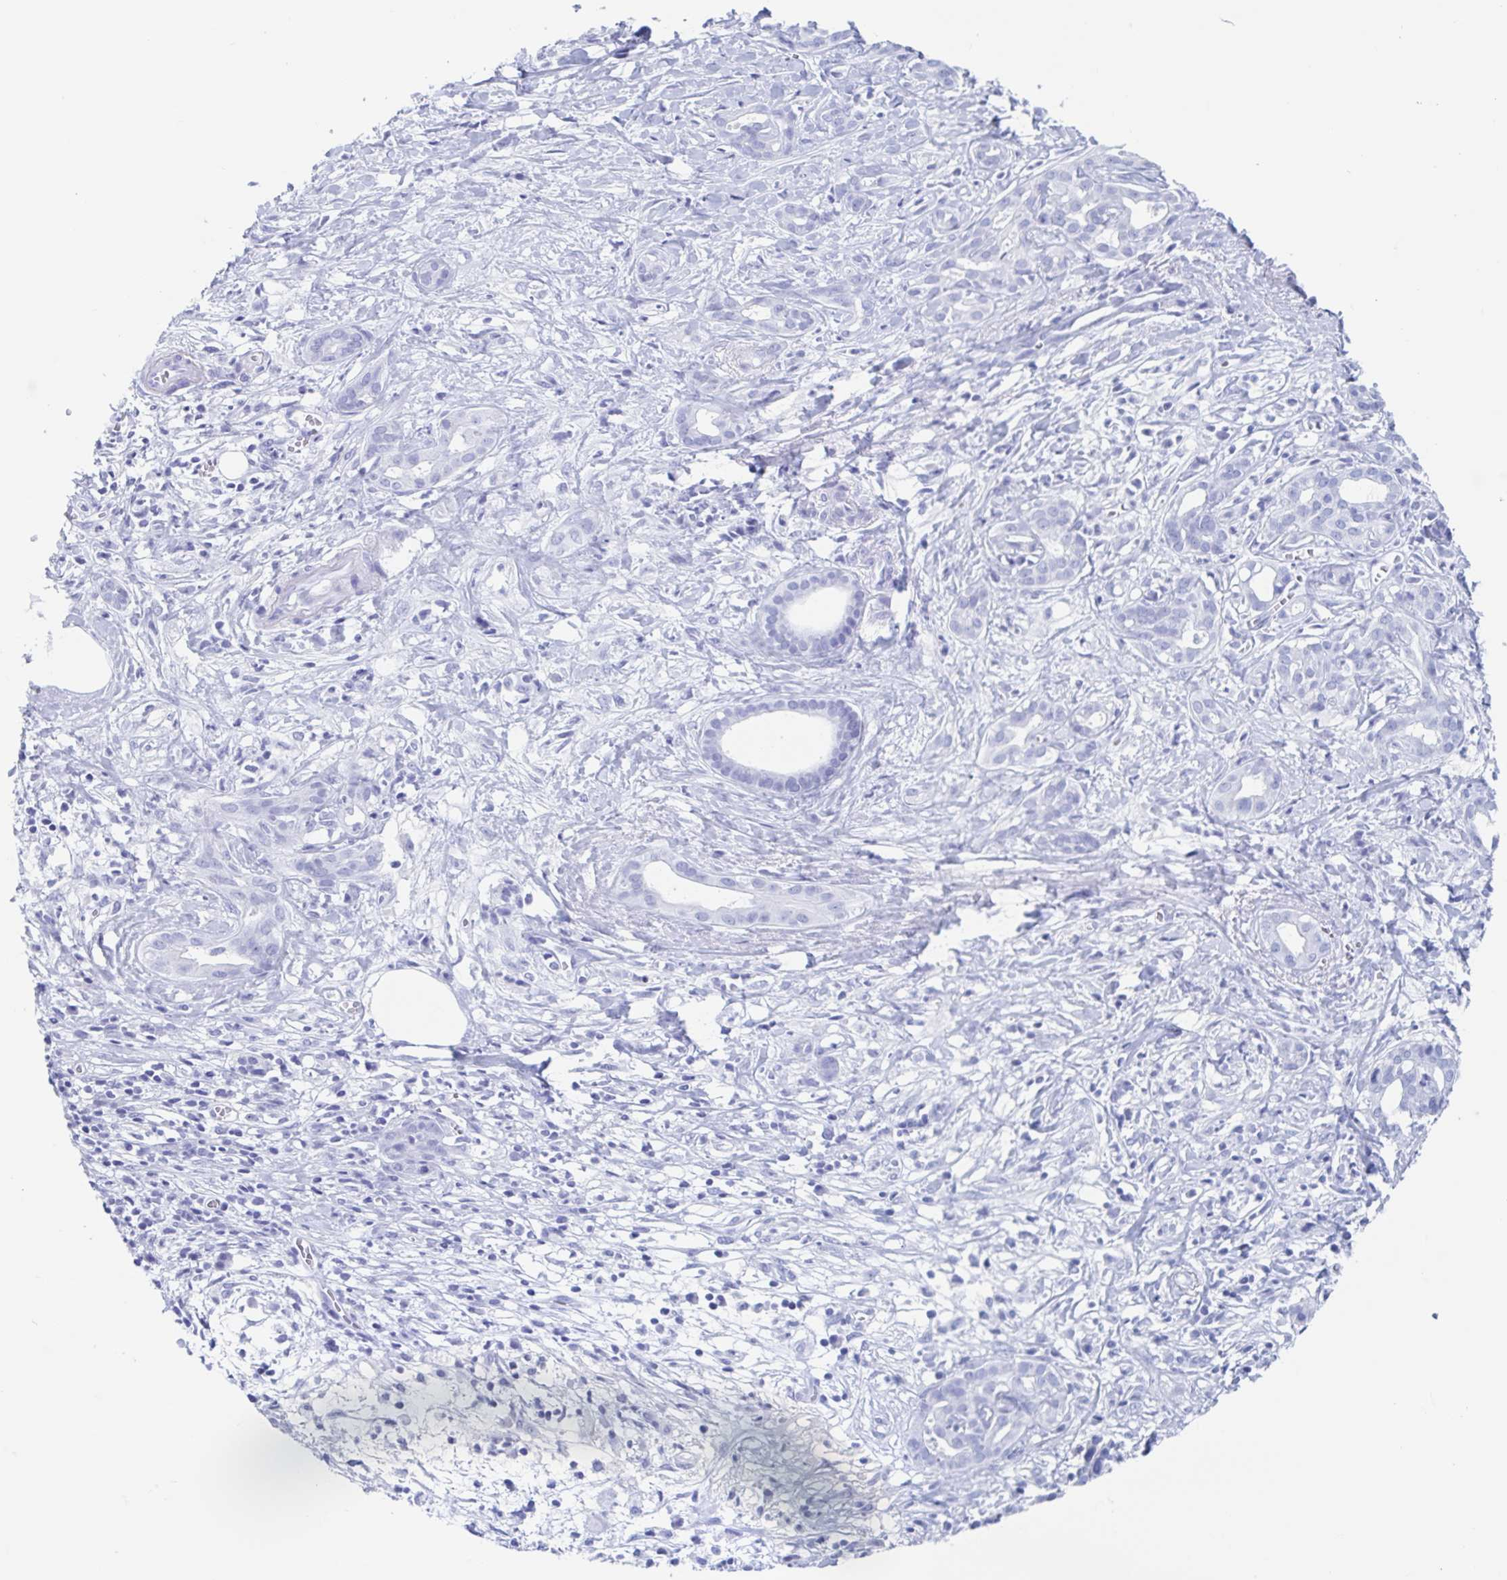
{"staining": {"intensity": "negative", "quantity": "none", "location": "none"}, "tissue": "pancreatic cancer", "cell_type": "Tumor cells", "image_type": "cancer", "snomed": [{"axis": "morphology", "description": "Adenocarcinoma, NOS"}, {"axis": "topography", "description": "Pancreas"}], "caption": "This photomicrograph is of pancreatic cancer stained with immunohistochemistry (IHC) to label a protein in brown with the nuclei are counter-stained blue. There is no expression in tumor cells.", "gene": "HDGFL1", "patient": {"sex": "male", "age": 61}}